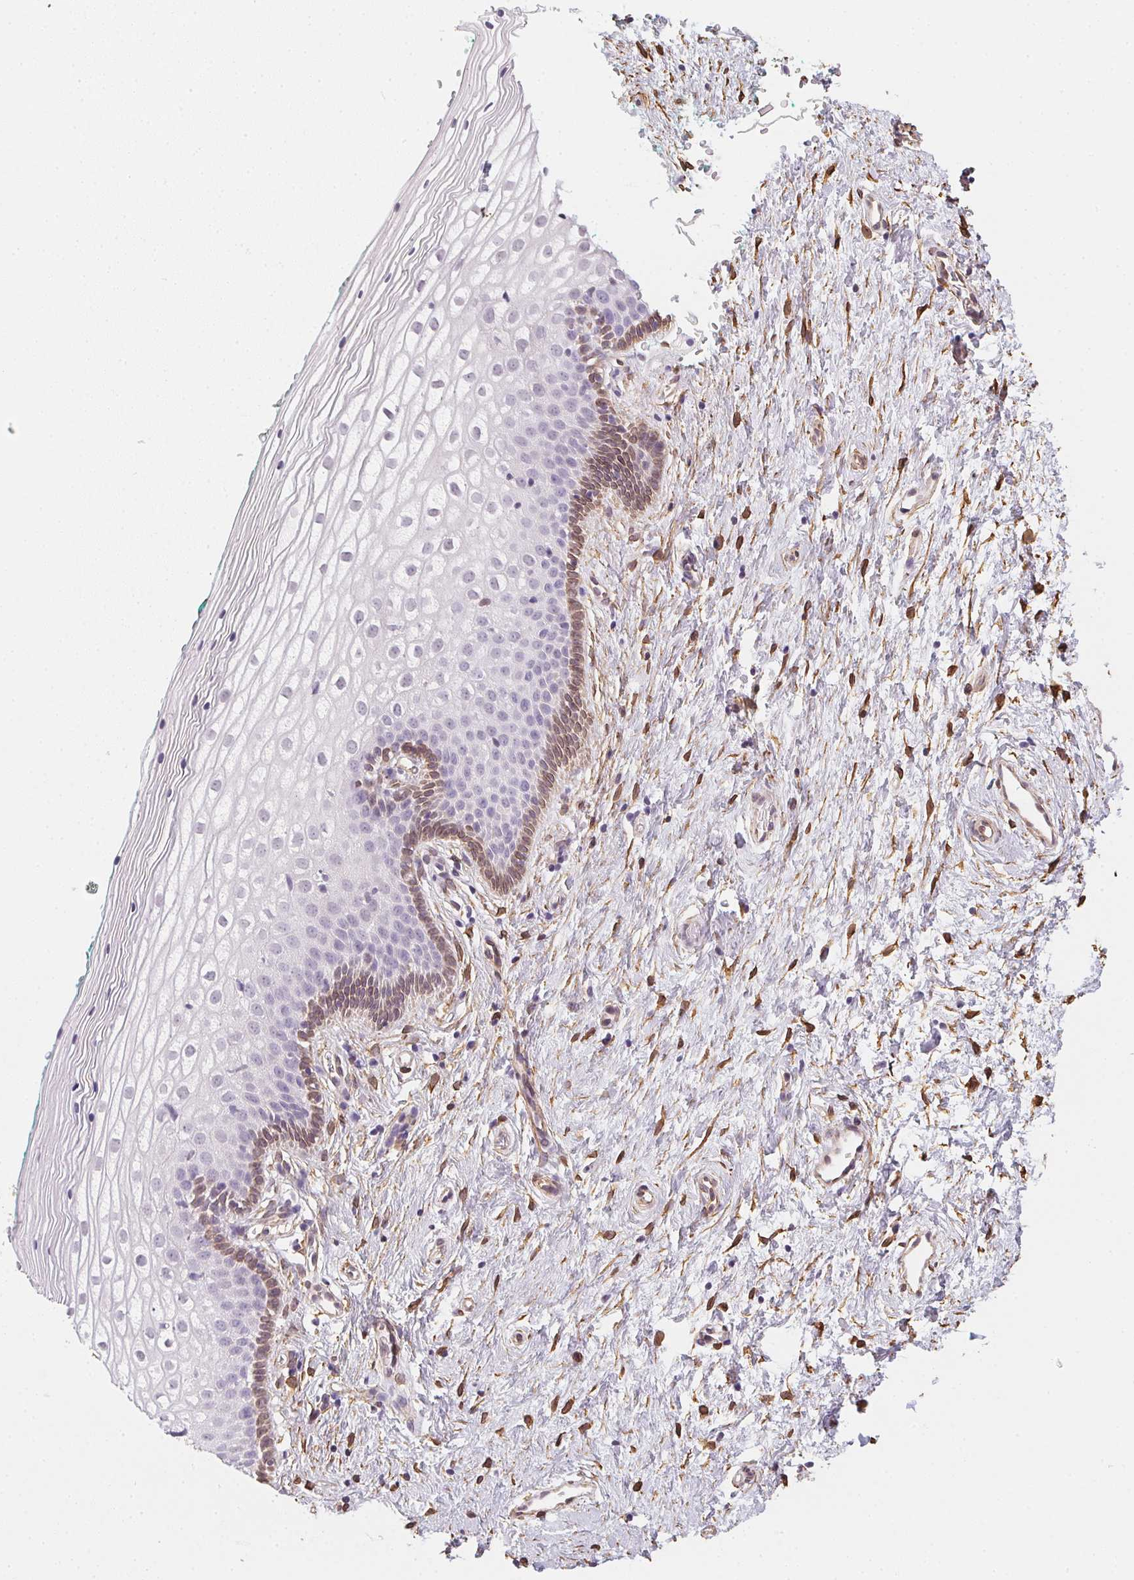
{"staining": {"intensity": "moderate", "quantity": "<25%", "location": "cytoplasmic/membranous"}, "tissue": "vagina", "cell_type": "Squamous epithelial cells", "image_type": "normal", "snomed": [{"axis": "morphology", "description": "Normal tissue, NOS"}, {"axis": "topography", "description": "Vagina"}], "caption": "Brown immunohistochemical staining in benign human vagina demonstrates moderate cytoplasmic/membranous staining in approximately <25% of squamous epithelial cells. The staining was performed using DAB (3,3'-diaminobenzidine), with brown indicating positive protein expression. Nuclei are stained blue with hematoxylin.", "gene": "RSBN1", "patient": {"sex": "female", "age": 36}}